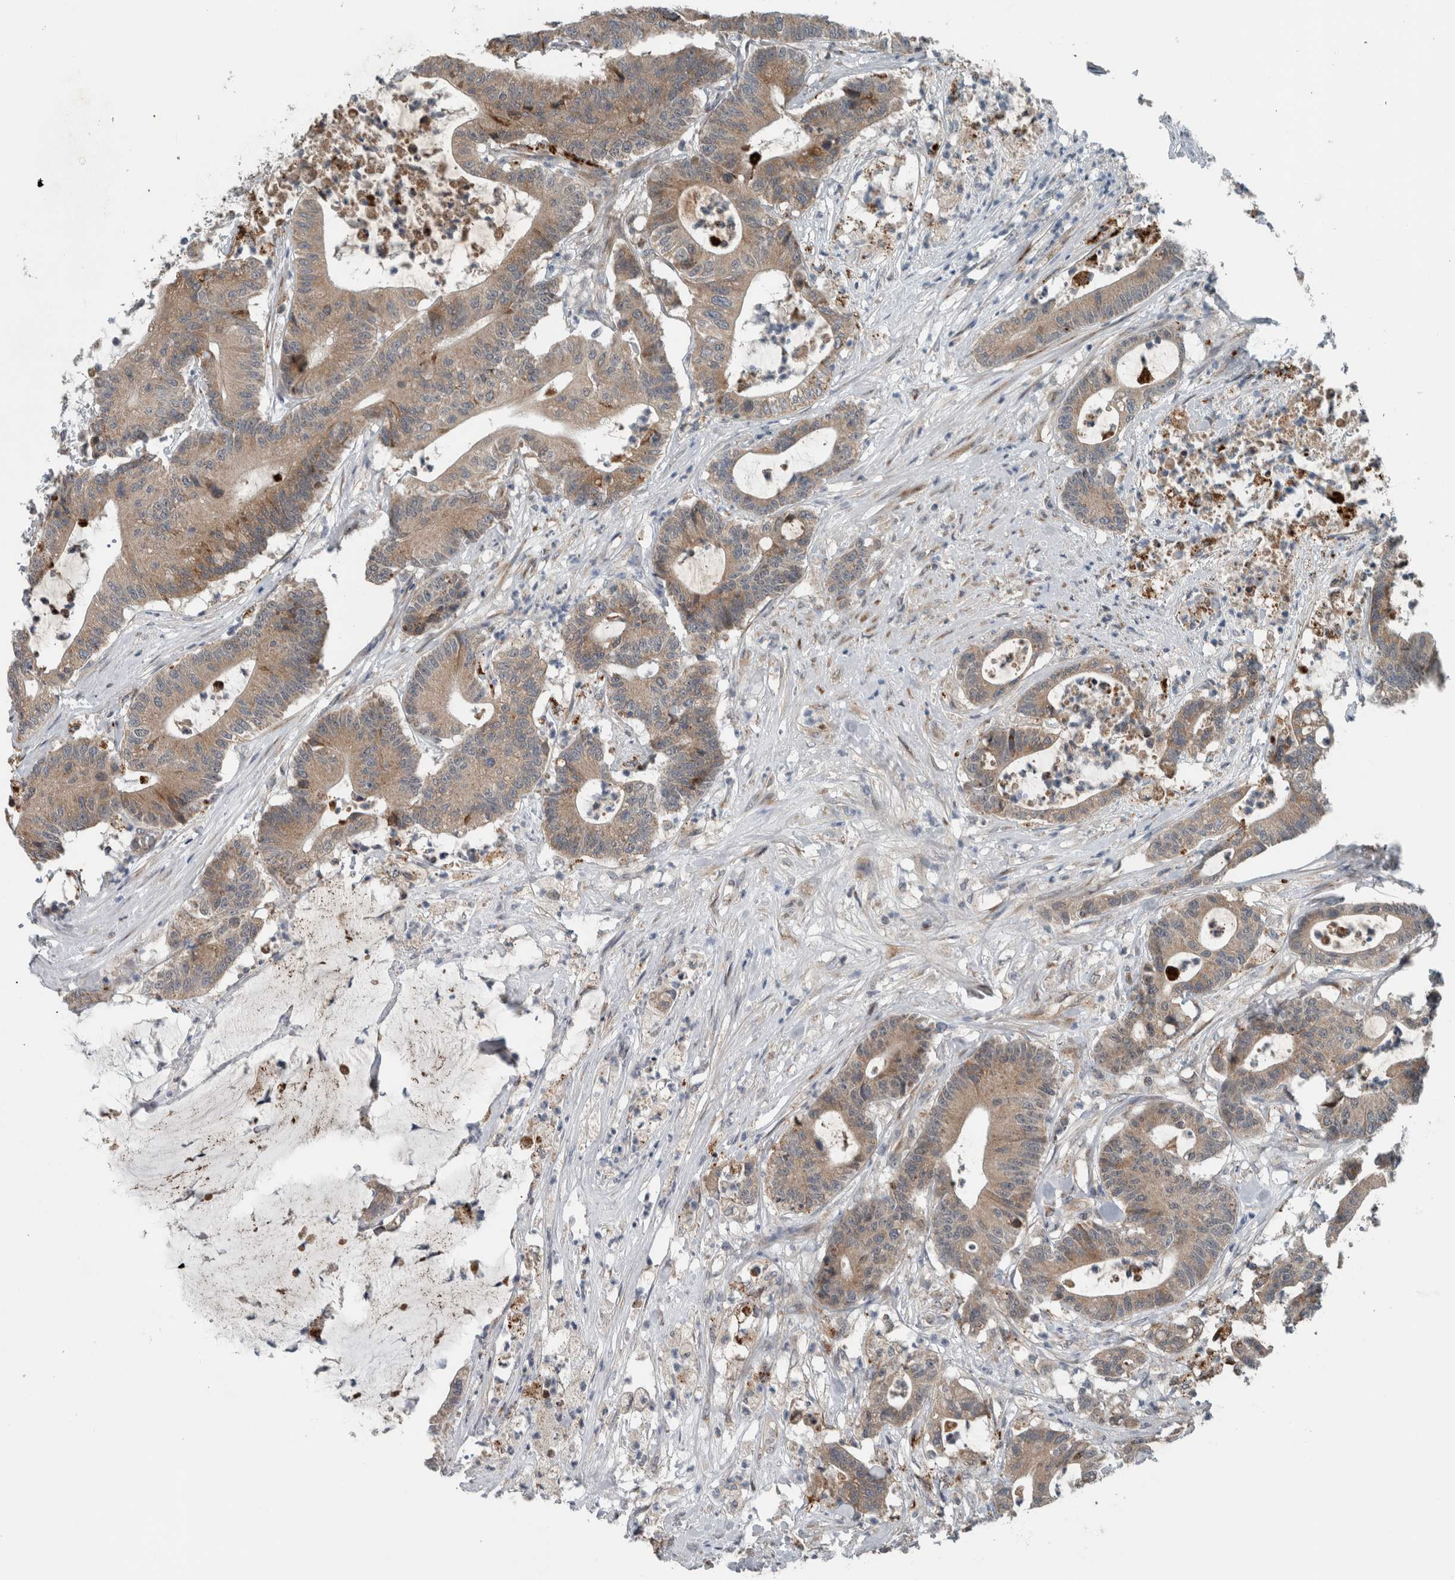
{"staining": {"intensity": "weak", "quantity": ">75%", "location": "cytoplasmic/membranous"}, "tissue": "colorectal cancer", "cell_type": "Tumor cells", "image_type": "cancer", "snomed": [{"axis": "morphology", "description": "Adenocarcinoma, NOS"}, {"axis": "topography", "description": "Colon"}], "caption": "This histopathology image displays adenocarcinoma (colorectal) stained with immunohistochemistry to label a protein in brown. The cytoplasmic/membranous of tumor cells show weak positivity for the protein. Nuclei are counter-stained blue.", "gene": "GBA2", "patient": {"sex": "female", "age": 84}}